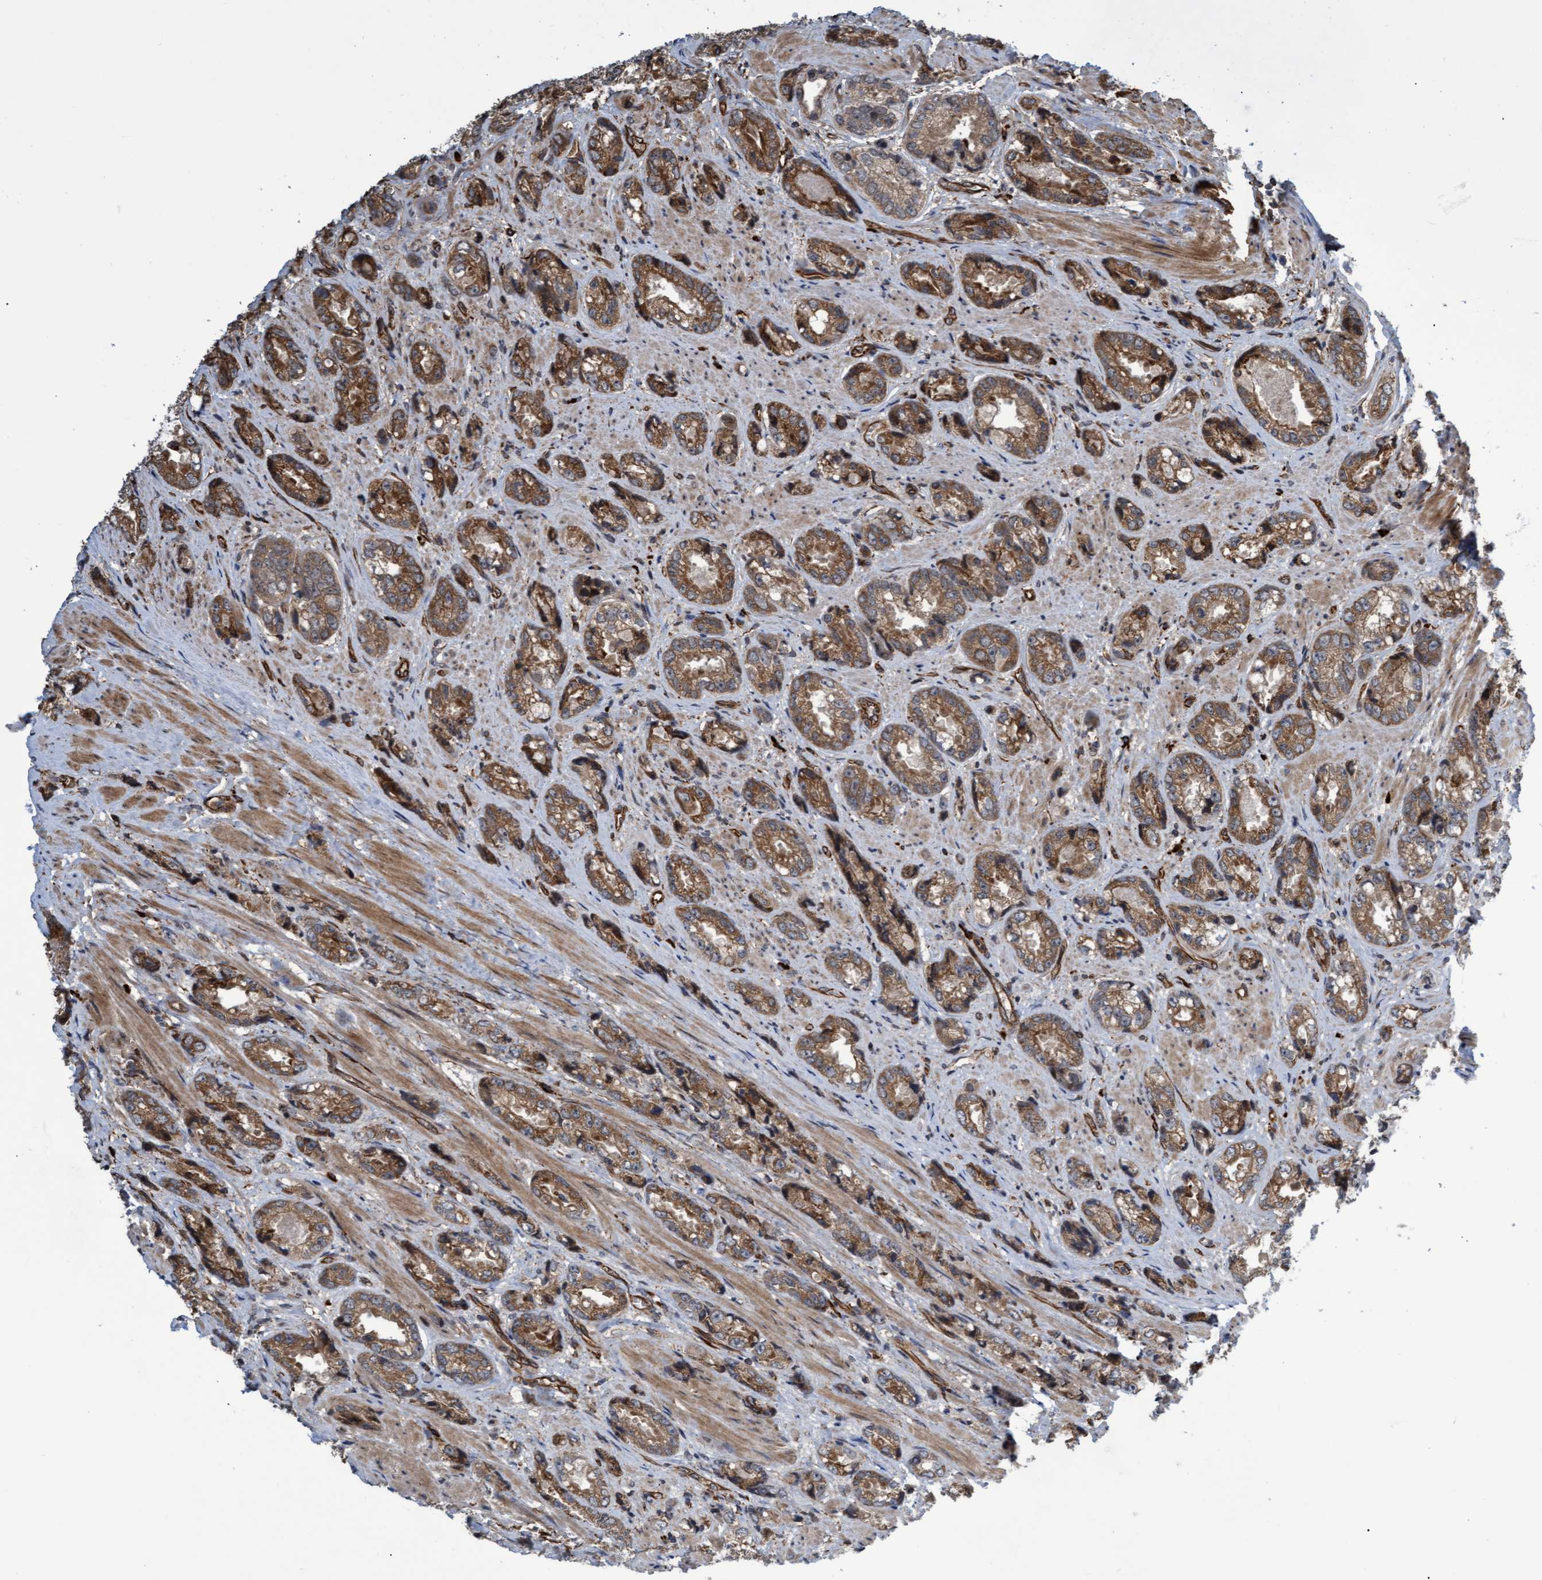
{"staining": {"intensity": "moderate", "quantity": ">75%", "location": "cytoplasmic/membranous"}, "tissue": "prostate cancer", "cell_type": "Tumor cells", "image_type": "cancer", "snomed": [{"axis": "morphology", "description": "Adenocarcinoma, High grade"}, {"axis": "topography", "description": "Prostate"}], "caption": "Moderate cytoplasmic/membranous protein expression is appreciated in approximately >75% of tumor cells in prostate cancer (high-grade adenocarcinoma).", "gene": "TNFRSF10B", "patient": {"sex": "male", "age": 61}}